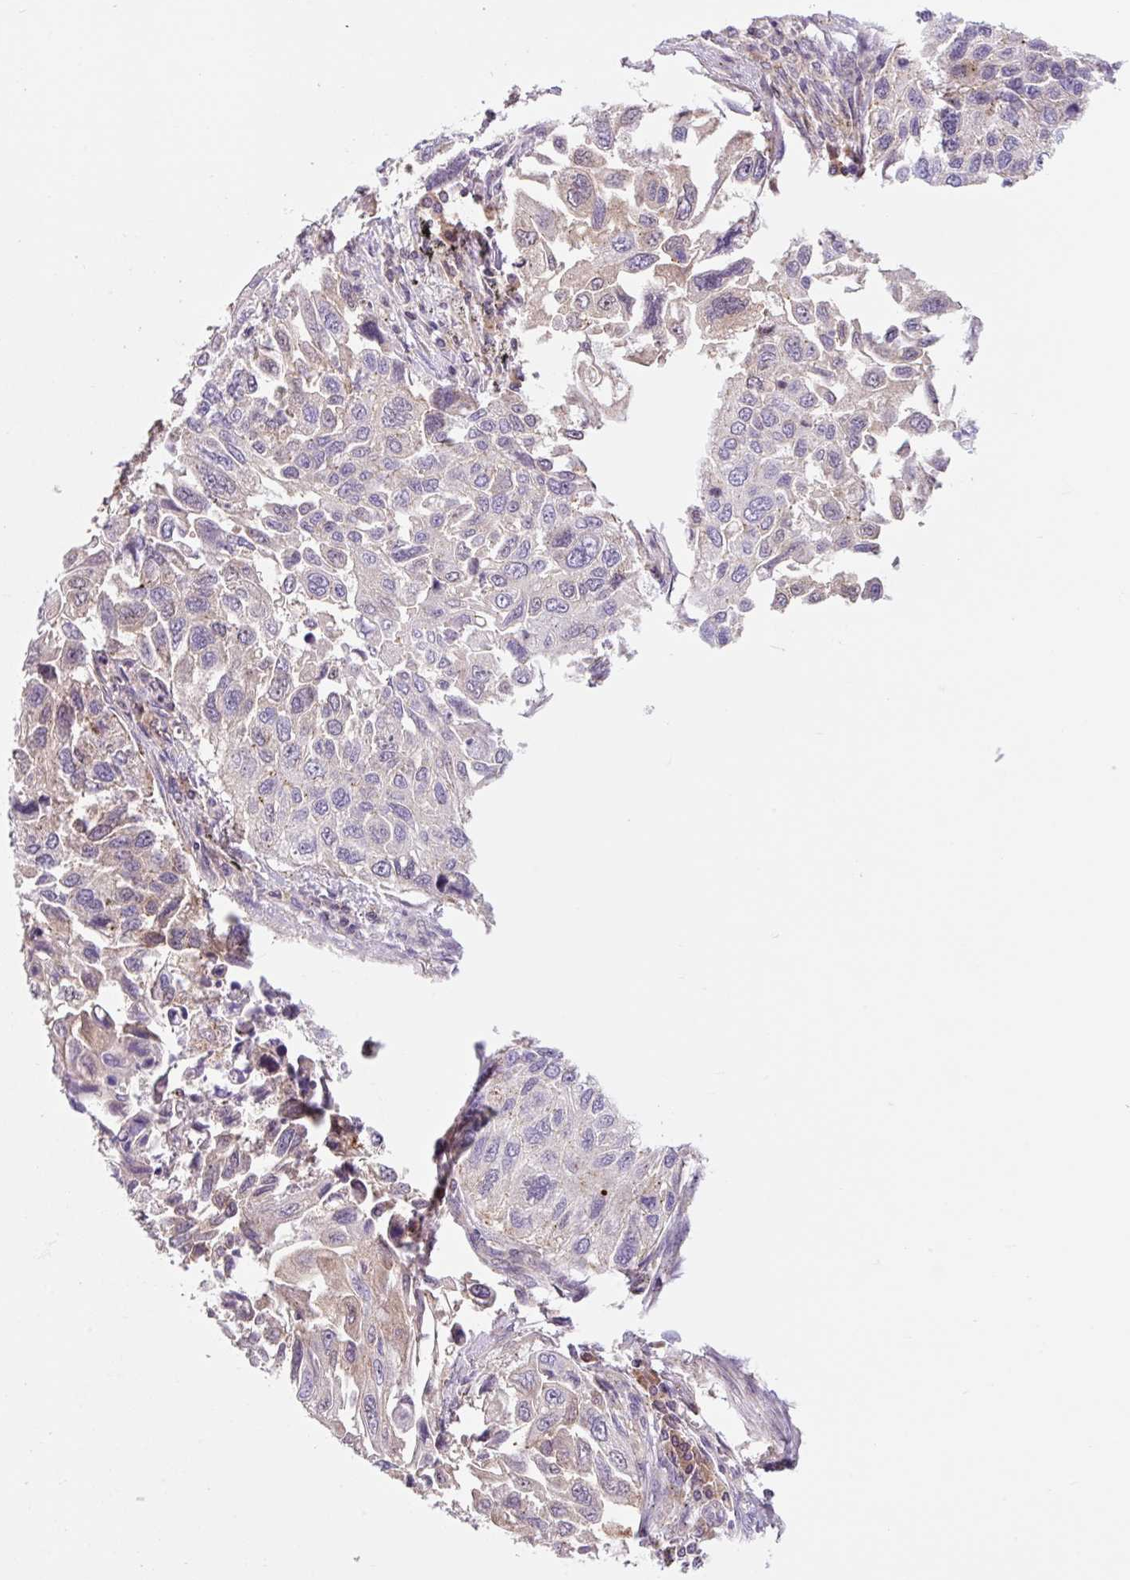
{"staining": {"intensity": "weak", "quantity": "<25%", "location": "cytoplasmic/membranous"}, "tissue": "lung cancer", "cell_type": "Tumor cells", "image_type": "cancer", "snomed": [{"axis": "morphology", "description": "Squamous cell carcinoma, NOS"}, {"axis": "topography", "description": "Lung"}], "caption": "Human lung cancer (squamous cell carcinoma) stained for a protein using IHC exhibits no expression in tumor cells.", "gene": "VPS4A", "patient": {"sex": "male", "age": 62}}